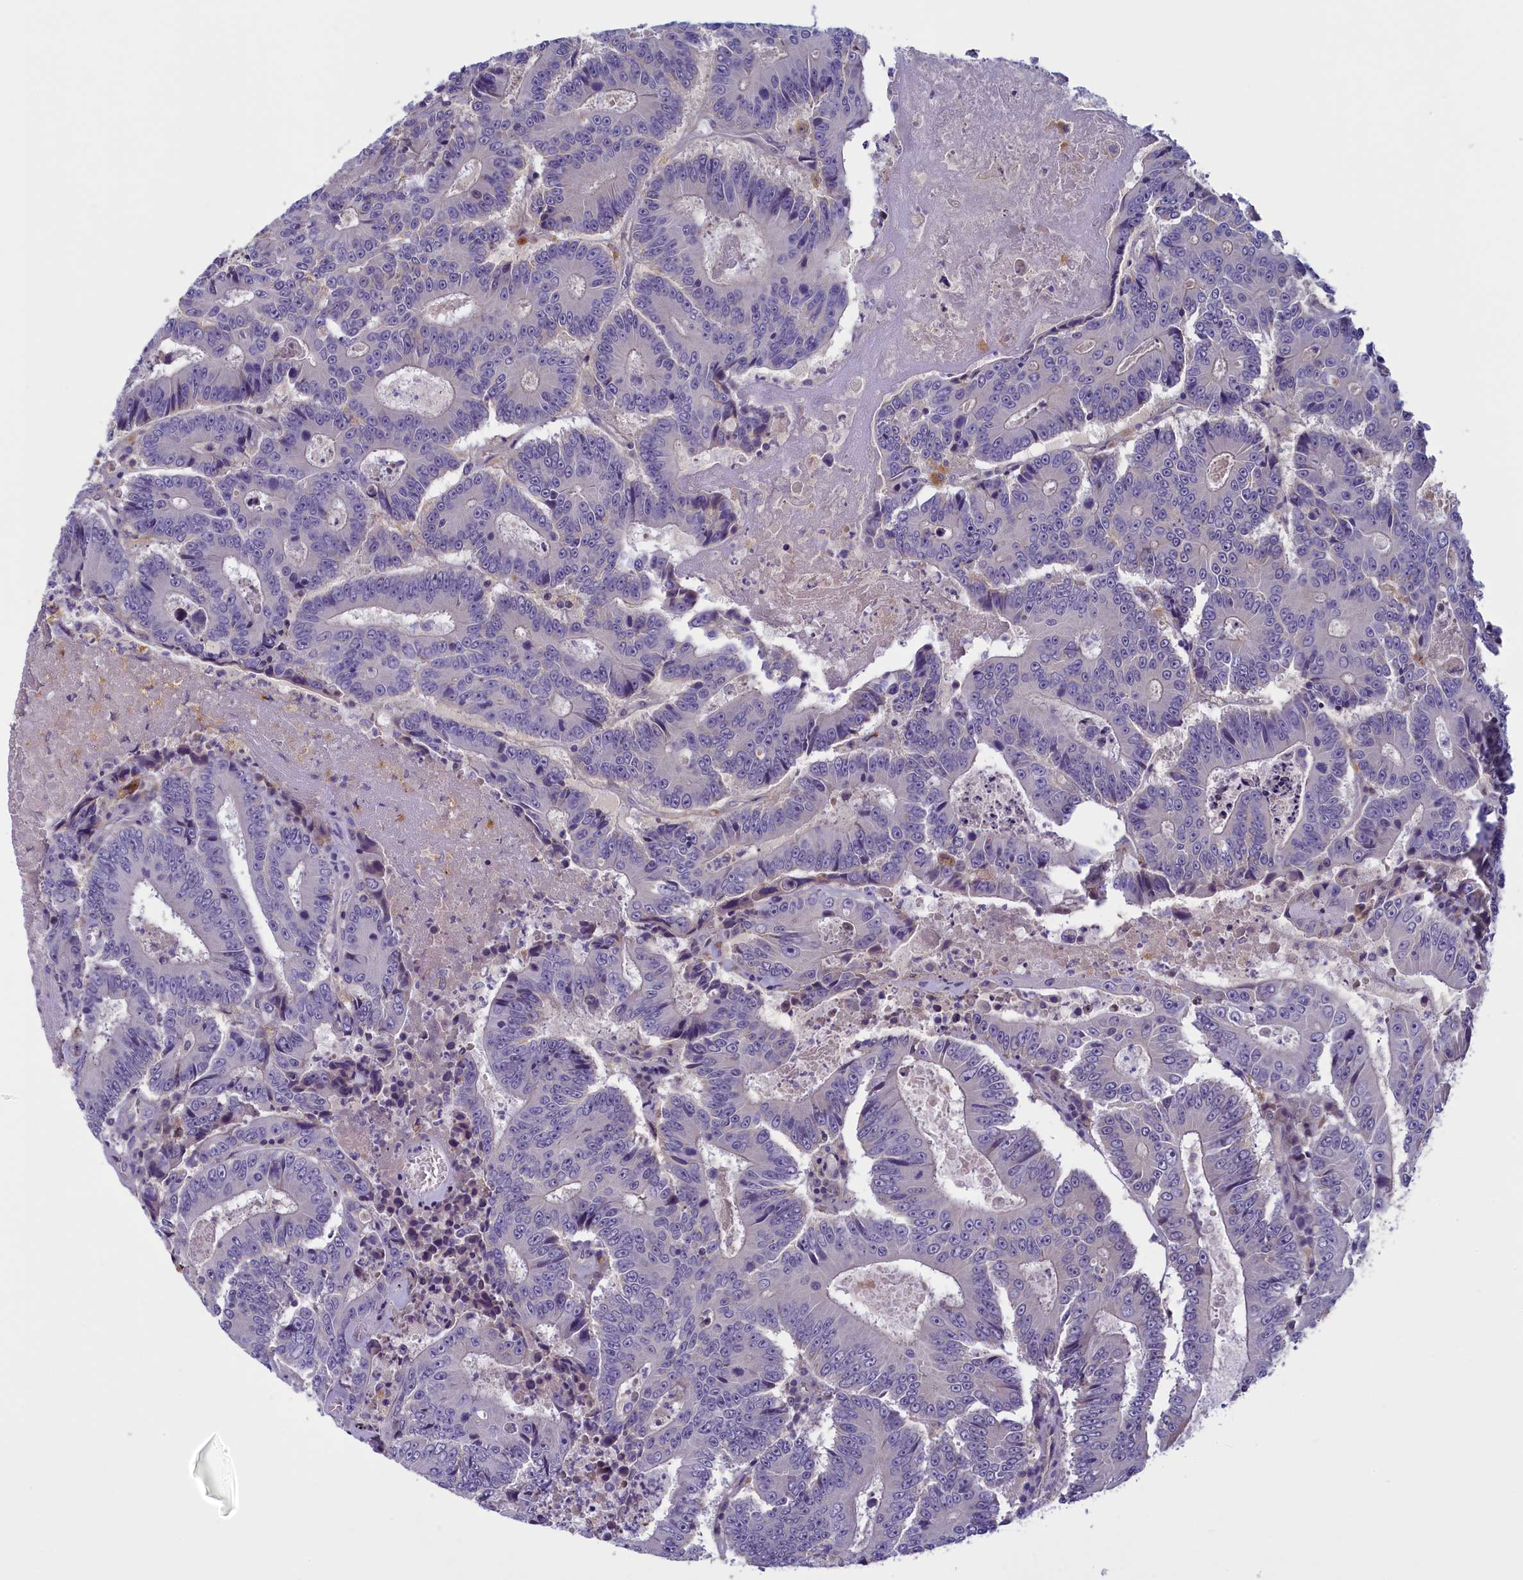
{"staining": {"intensity": "negative", "quantity": "none", "location": "none"}, "tissue": "colorectal cancer", "cell_type": "Tumor cells", "image_type": "cancer", "snomed": [{"axis": "morphology", "description": "Adenocarcinoma, NOS"}, {"axis": "topography", "description": "Colon"}], "caption": "Colorectal adenocarcinoma was stained to show a protein in brown. There is no significant positivity in tumor cells.", "gene": "NUBP1", "patient": {"sex": "male", "age": 83}}